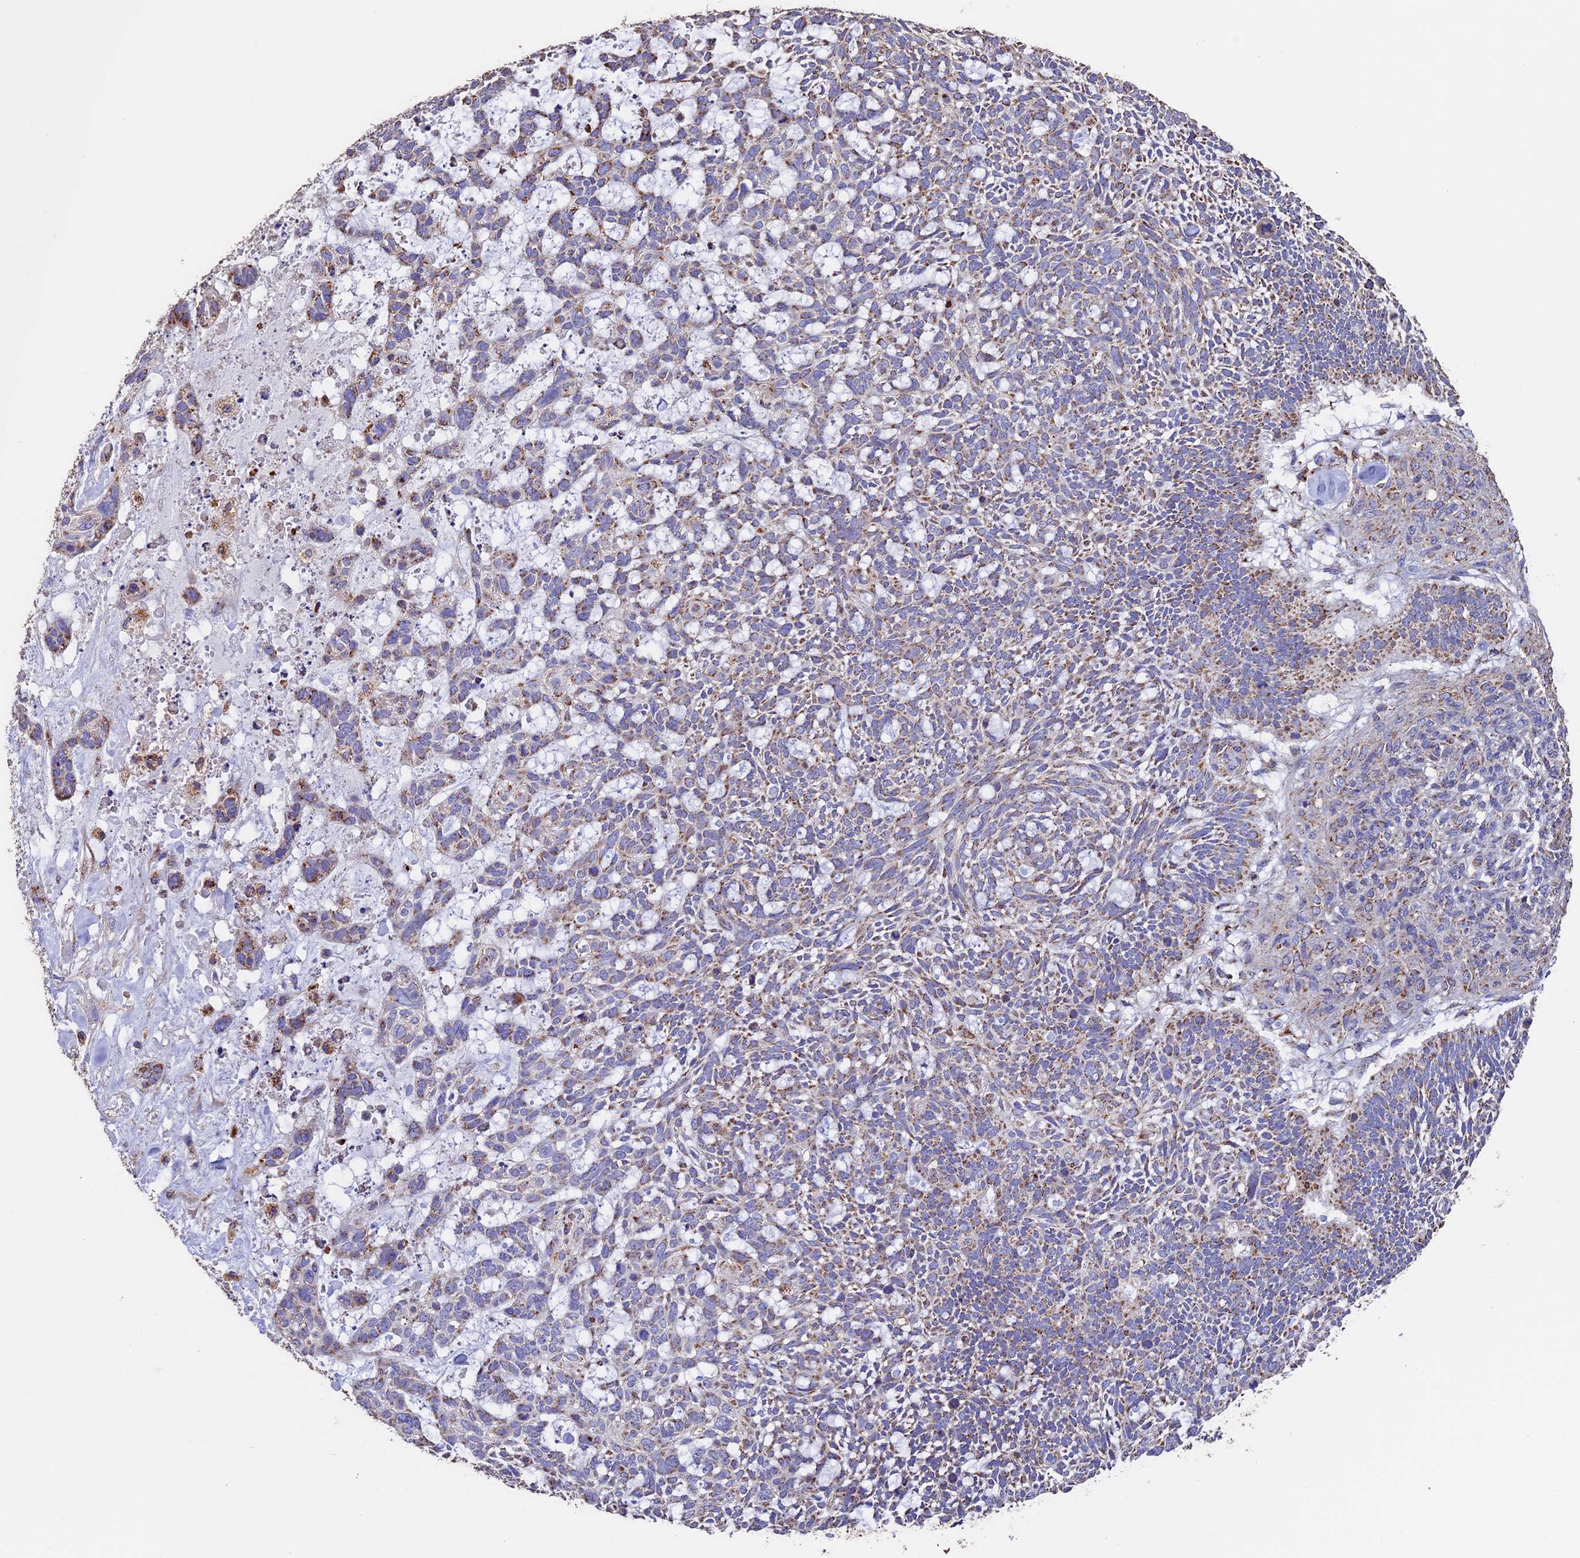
{"staining": {"intensity": "moderate", "quantity": "25%-75%", "location": "cytoplasmic/membranous"}, "tissue": "skin cancer", "cell_type": "Tumor cells", "image_type": "cancer", "snomed": [{"axis": "morphology", "description": "Basal cell carcinoma"}, {"axis": "topography", "description": "Skin"}], "caption": "Immunohistochemical staining of skin cancer (basal cell carcinoma) displays medium levels of moderate cytoplasmic/membranous protein positivity in approximately 25%-75% of tumor cells.", "gene": "ADAT1", "patient": {"sex": "male", "age": 88}}